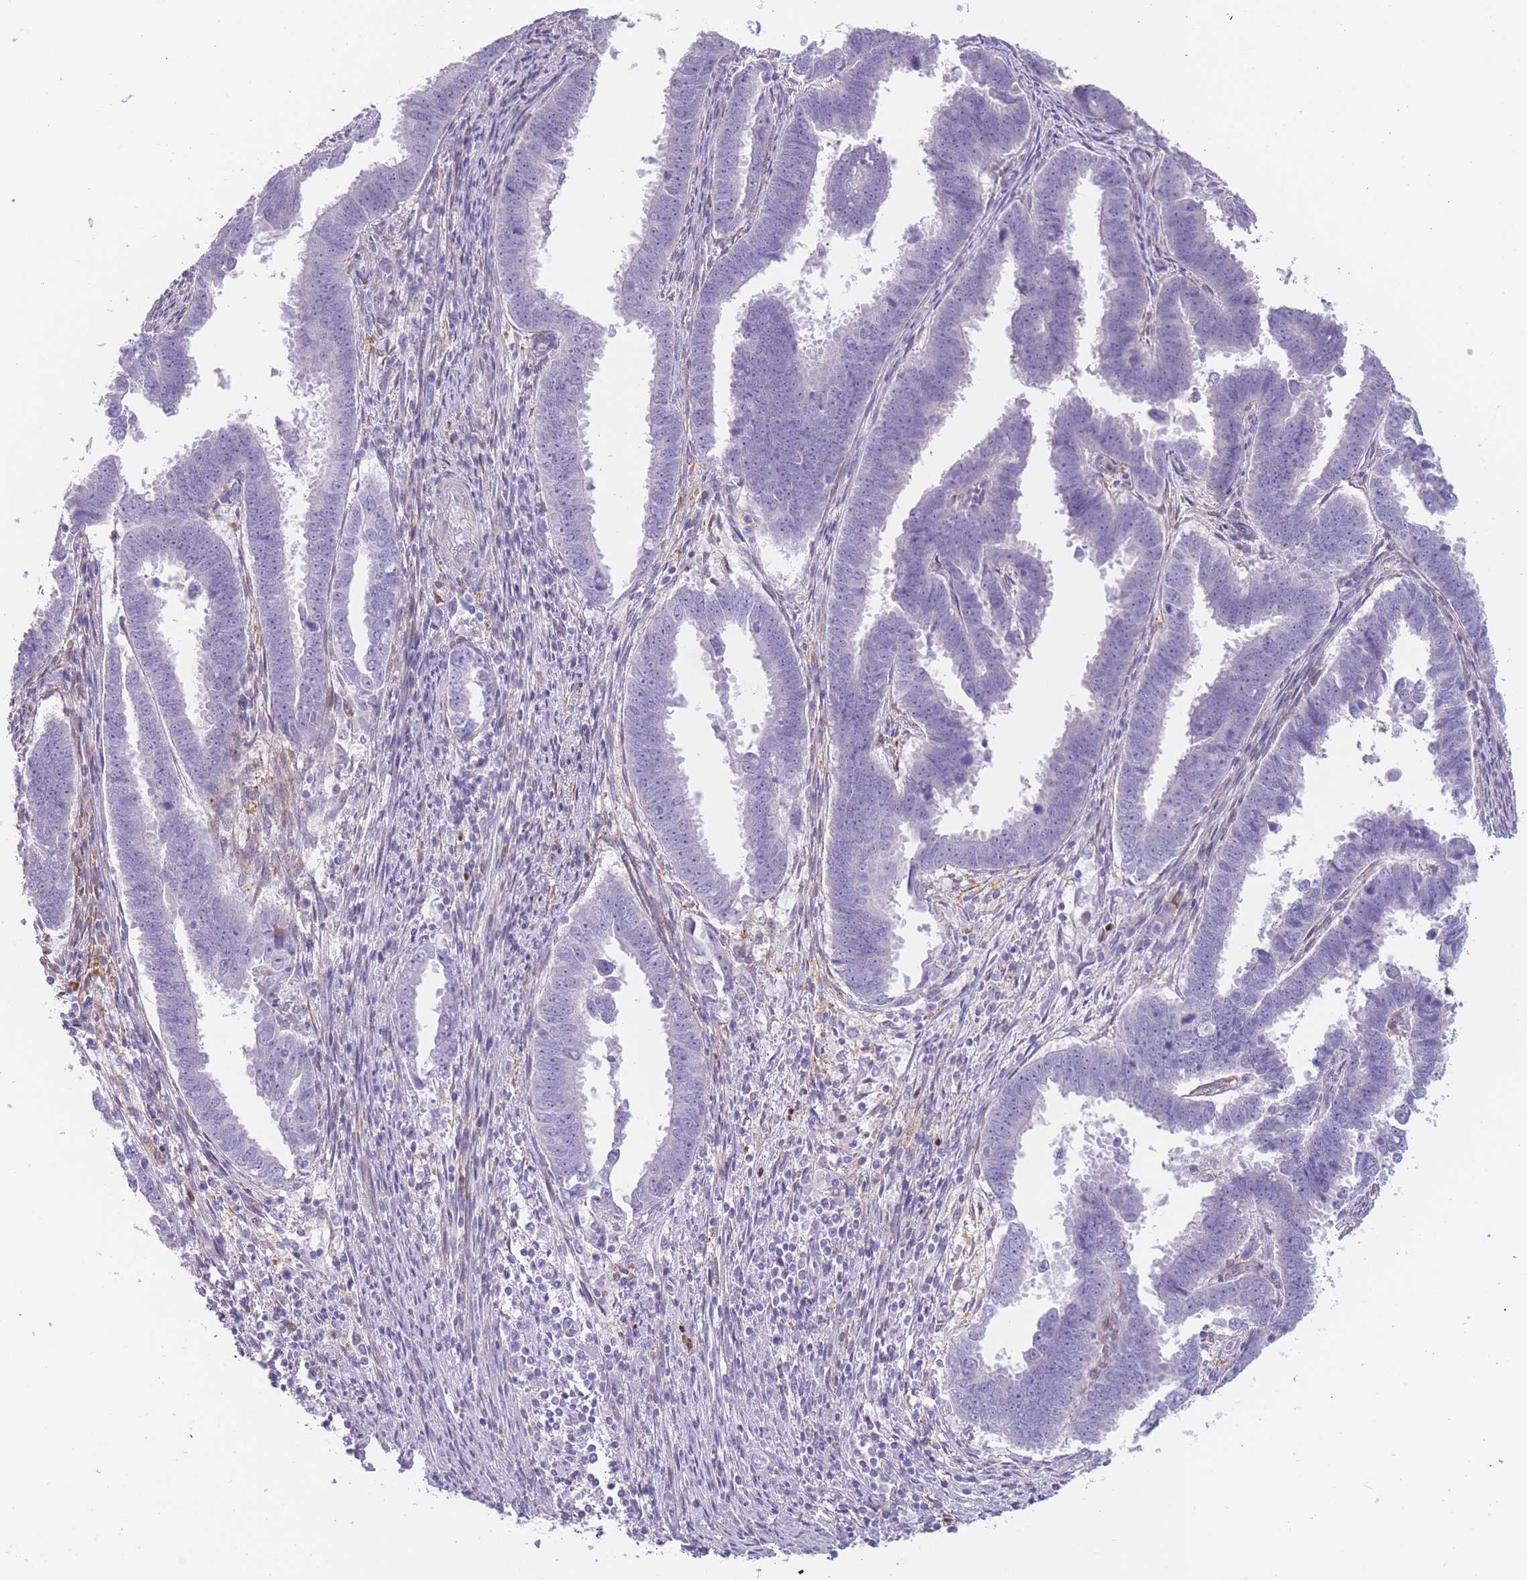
{"staining": {"intensity": "negative", "quantity": "none", "location": "none"}, "tissue": "endometrial cancer", "cell_type": "Tumor cells", "image_type": "cancer", "snomed": [{"axis": "morphology", "description": "Adenocarcinoma, NOS"}, {"axis": "topography", "description": "Endometrium"}], "caption": "Micrograph shows no significant protein positivity in tumor cells of endometrial cancer (adenocarcinoma).", "gene": "IMPG1", "patient": {"sex": "female", "age": 75}}